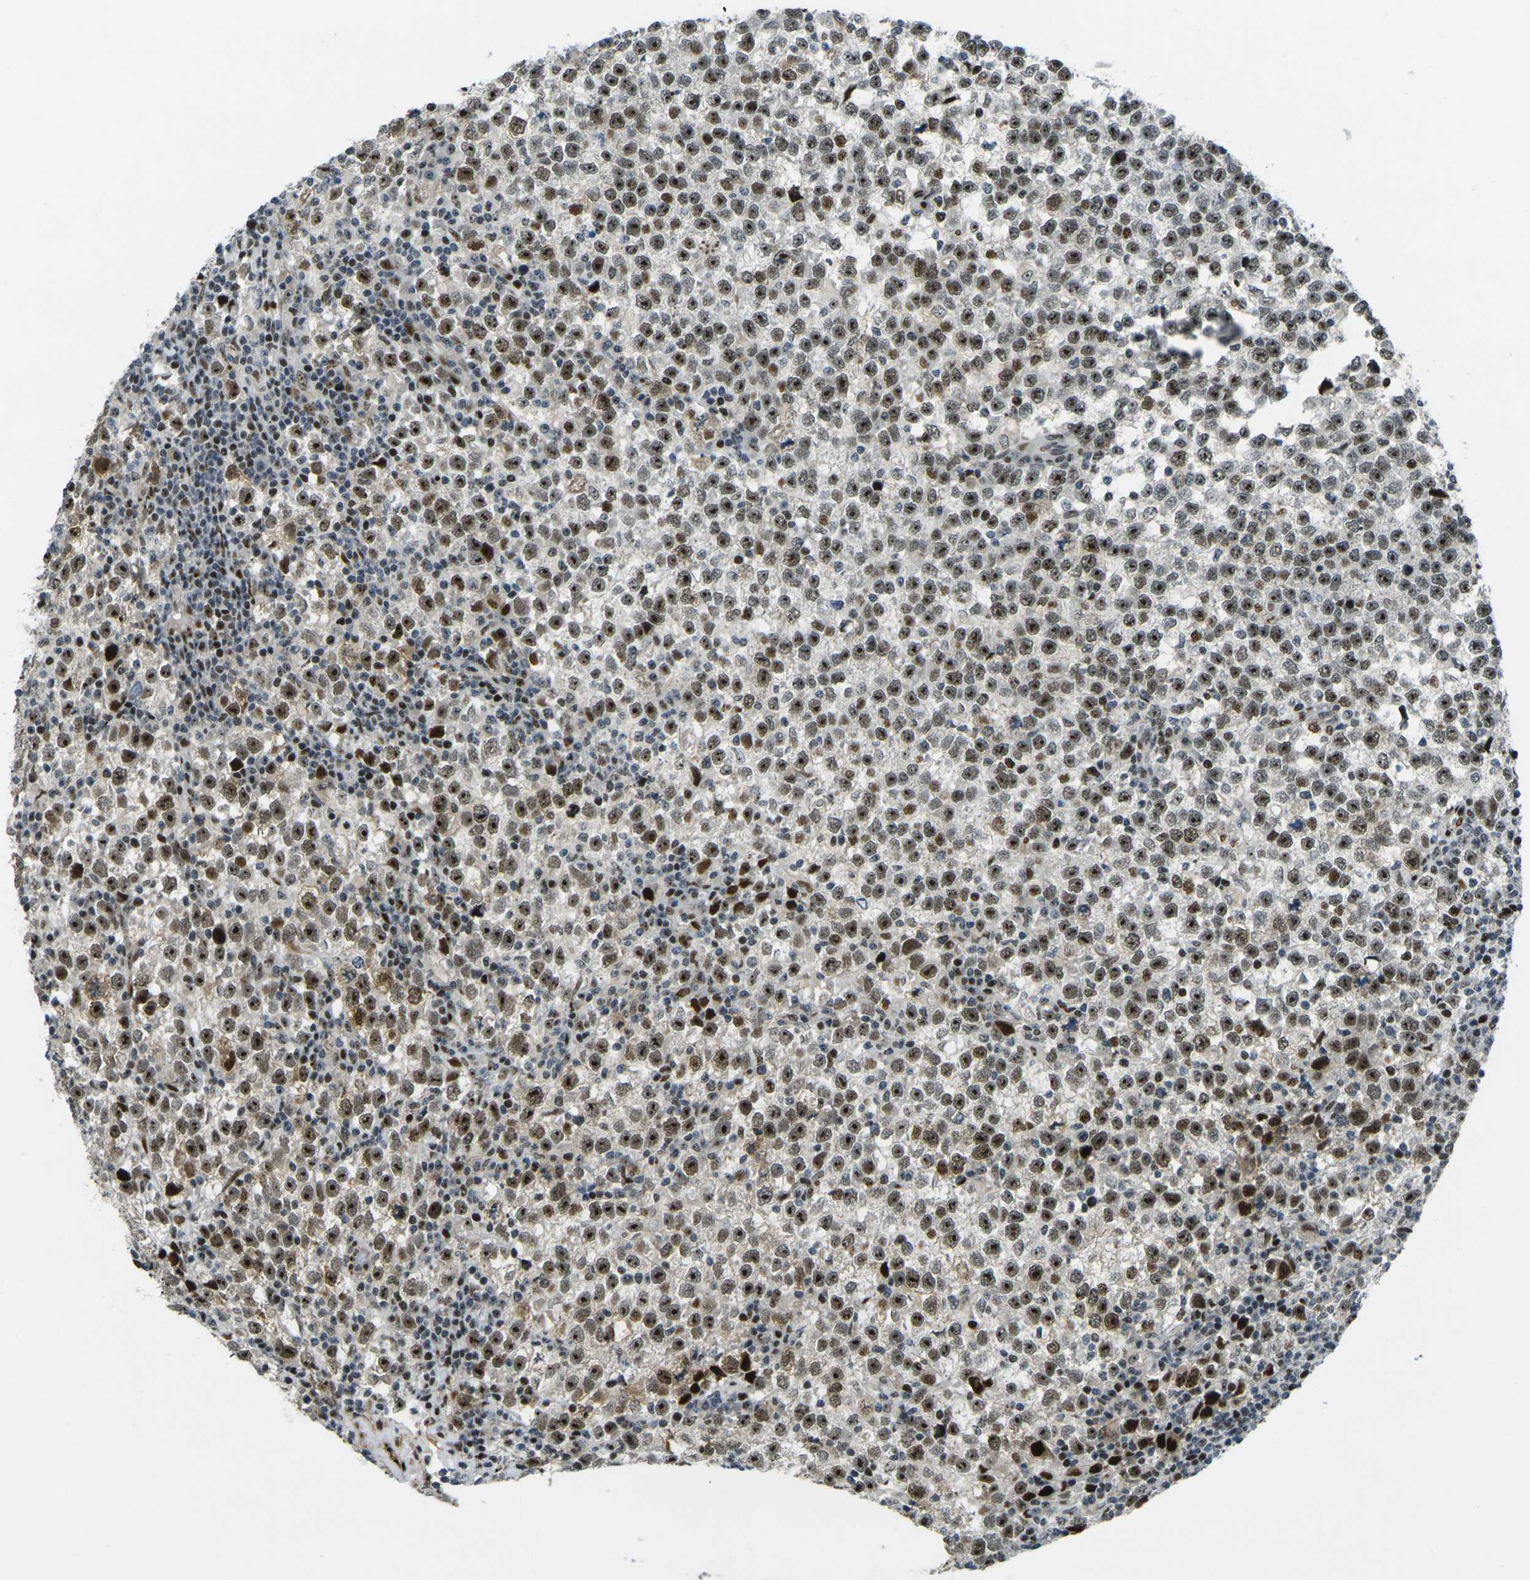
{"staining": {"intensity": "strong", "quantity": ">75%", "location": "nuclear"}, "tissue": "testis cancer", "cell_type": "Tumor cells", "image_type": "cancer", "snomed": [{"axis": "morphology", "description": "Seminoma, NOS"}, {"axis": "topography", "description": "Testis"}], "caption": "Immunohistochemistry (IHC) image of neoplastic tissue: human testis seminoma stained using IHC displays high levels of strong protein expression localized specifically in the nuclear of tumor cells, appearing as a nuclear brown color.", "gene": "UBE2C", "patient": {"sex": "male", "age": 43}}